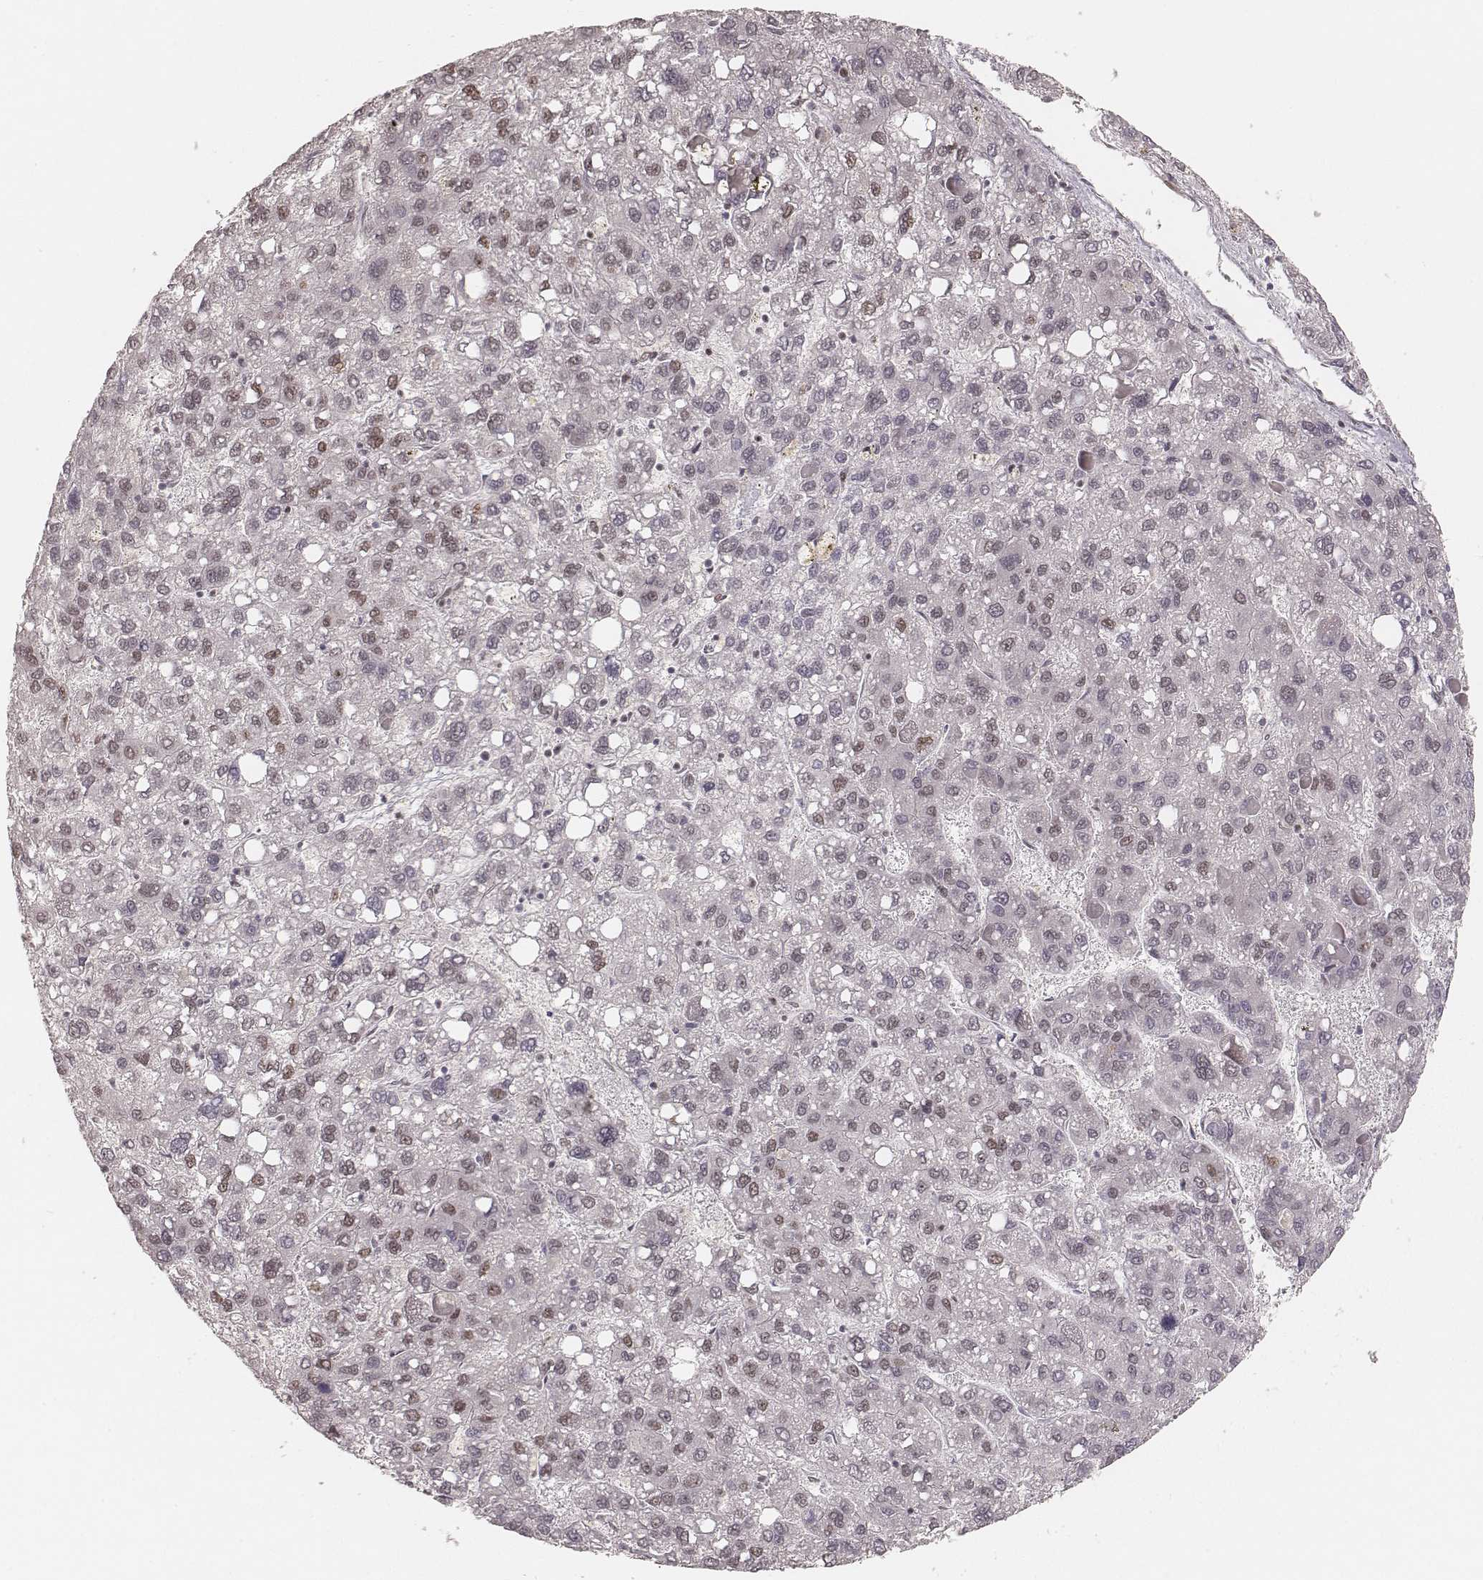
{"staining": {"intensity": "moderate", "quantity": "<25%", "location": "nuclear"}, "tissue": "liver cancer", "cell_type": "Tumor cells", "image_type": "cancer", "snomed": [{"axis": "morphology", "description": "Carcinoma, Hepatocellular, NOS"}, {"axis": "topography", "description": "Liver"}], "caption": "Brown immunohistochemical staining in liver cancer demonstrates moderate nuclear positivity in approximately <25% of tumor cells.", "gene": "HNRNPC", "patient": {"sex": "female", "age": 82}}